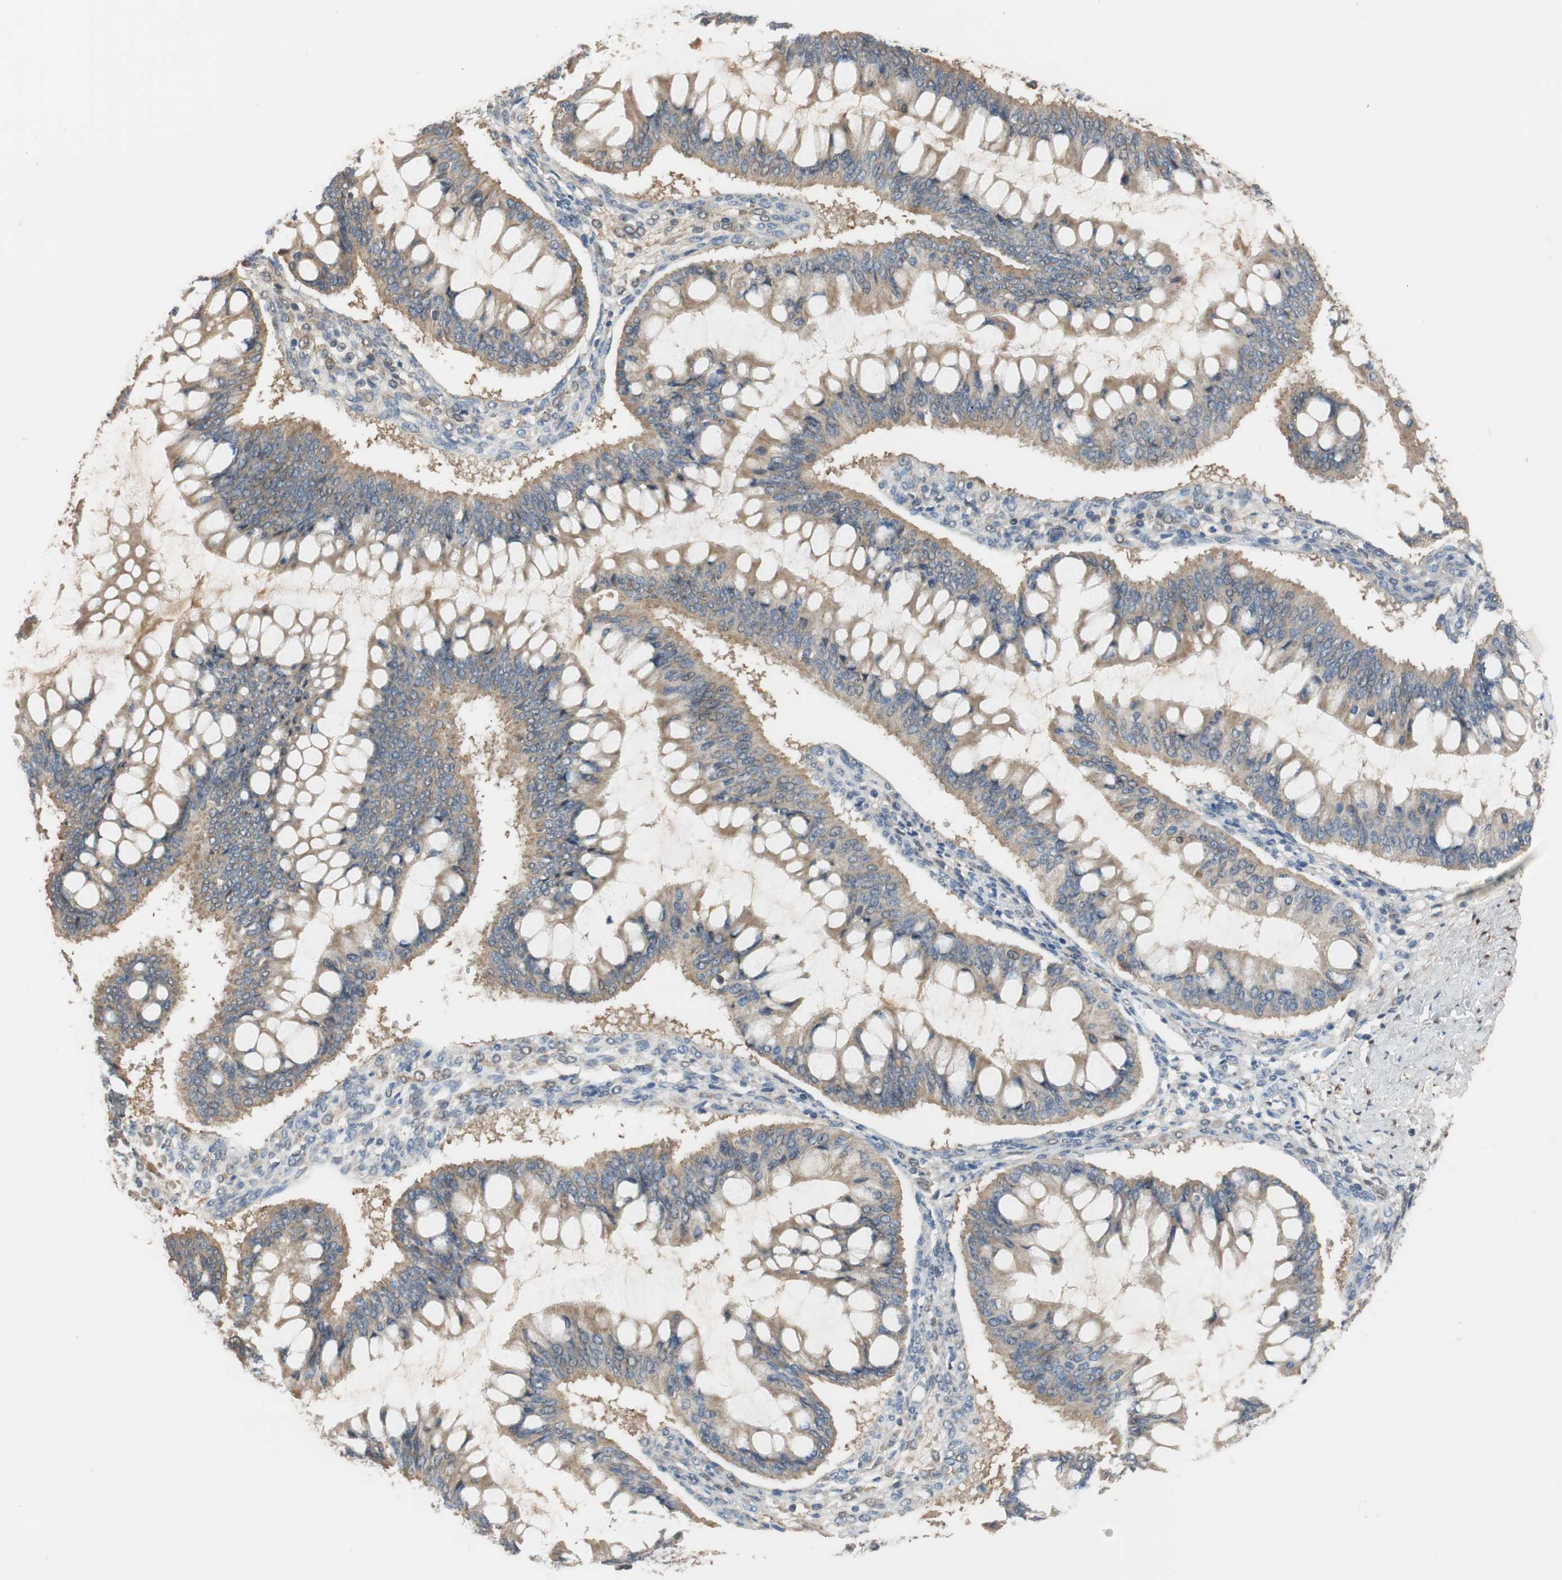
{"staining": {"intensity": "moderate", "quantity": ">75%", "location": "cytoplasmic/membranous"}, "tissue": "ovarian cancer", "cell_type": "Tumor cells", "image_type": "cancer", "snomed": [{"axis": "morphology", "description": "Cystadenocarcinoma, mucinous, NOS"}, {"axis": "topography", "description": "Ovary"}], "caption": "Mucinous cystadenocarcinoma (ovarian) tissue displays moderate cytoplasmic/membranous positivity in about >75% of tumor cells, visualized by immunohistochemistry. (brown staining indicates protein expression, while blue staining denotes nuclei).", "gene": "ALDH1A2", "patient": {"sex": "female", "age": 73}}